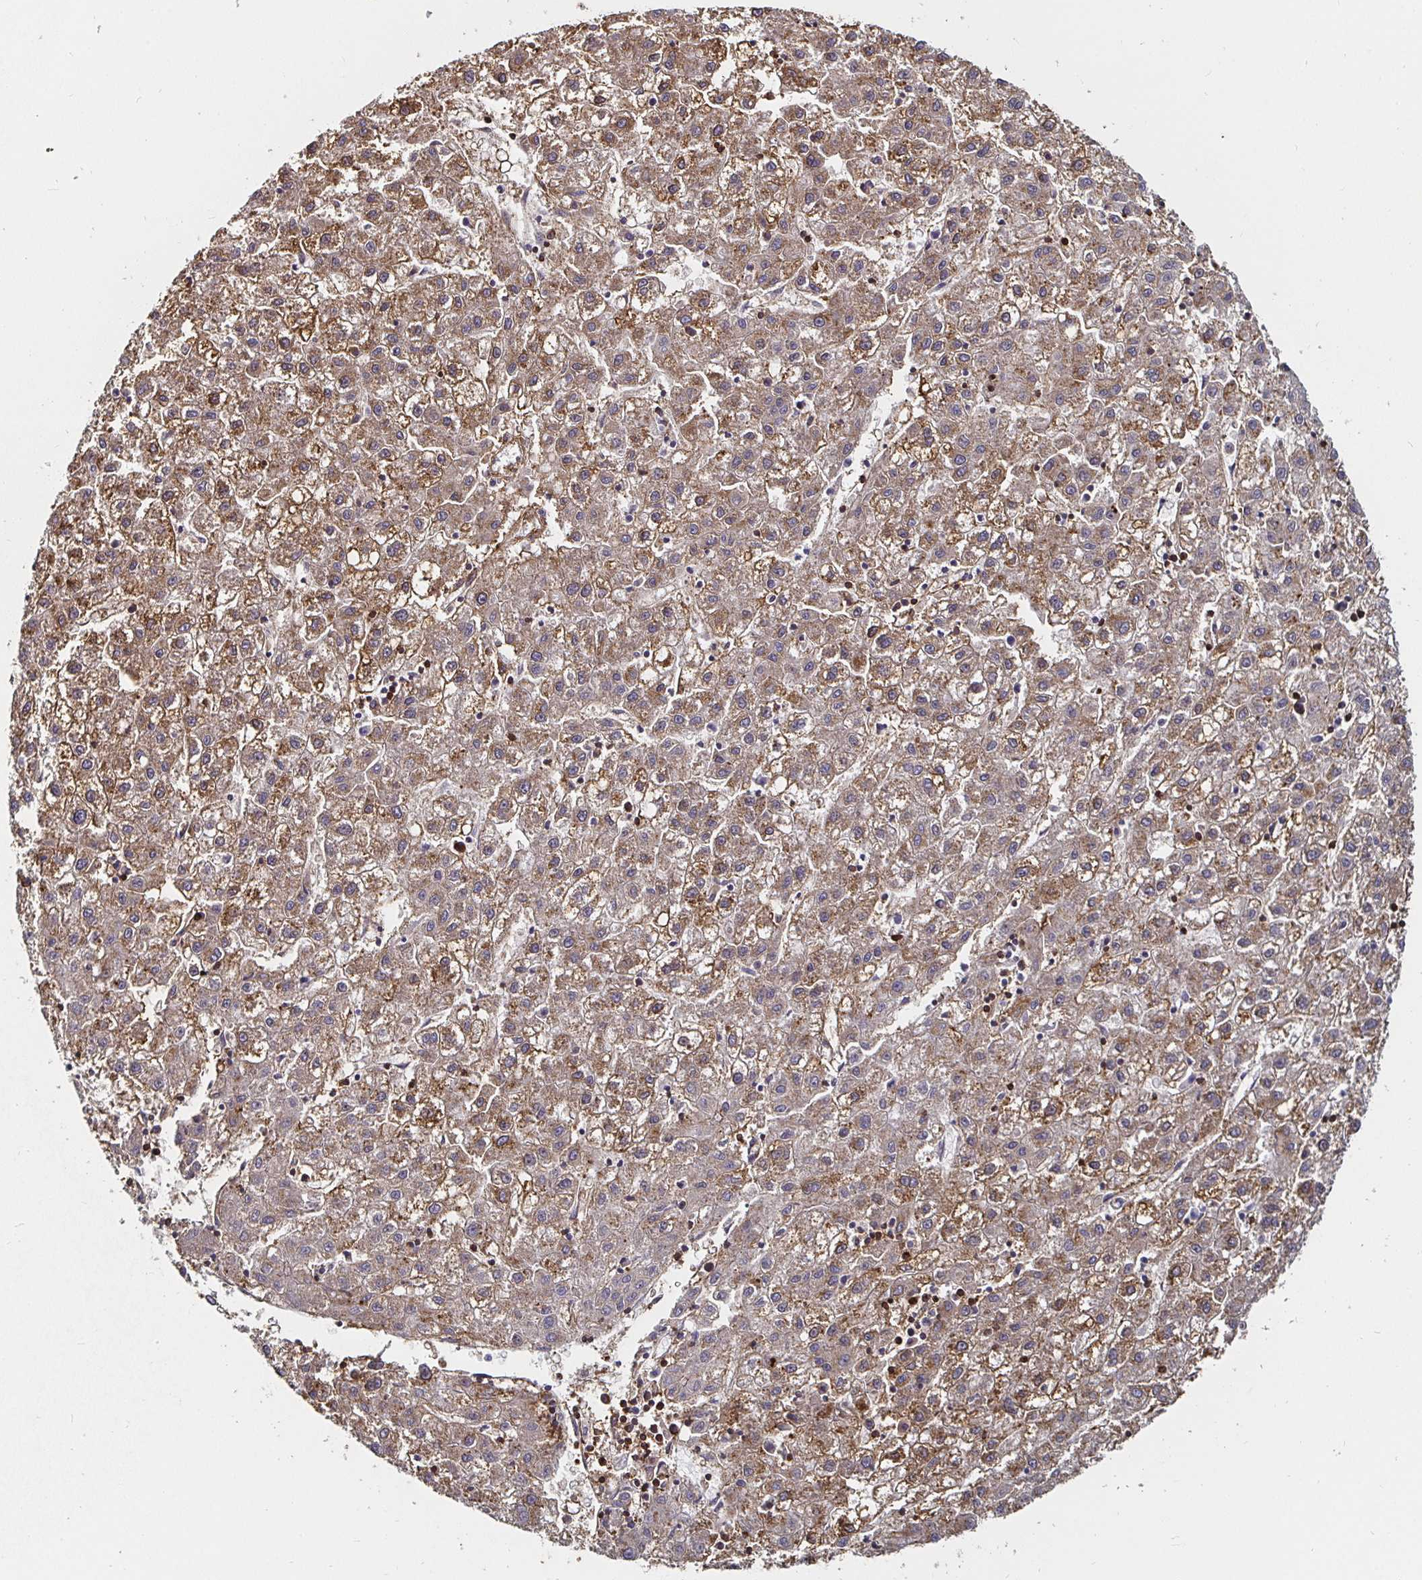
{"staining": {"intensity": "moderate", "quantity": ">75%", "location": "cytoplasmic/membranous"}, "tissue": "liver cancer", "cell_type": "Tumor cells", "image_type": "cancer", "snomed": [{"axis": "morphology", "description": "Carcinoma, Hepatocellular, NOS"}, {"axis": "topography", "description": "Liver"}], "caption": "Liver cancer (hepatocellular carcinoma) stained with a protein marker reveals moderate staining in tumor cells.", "gene": "GJA4", "patient": {"sex": "male", "age": 72}}